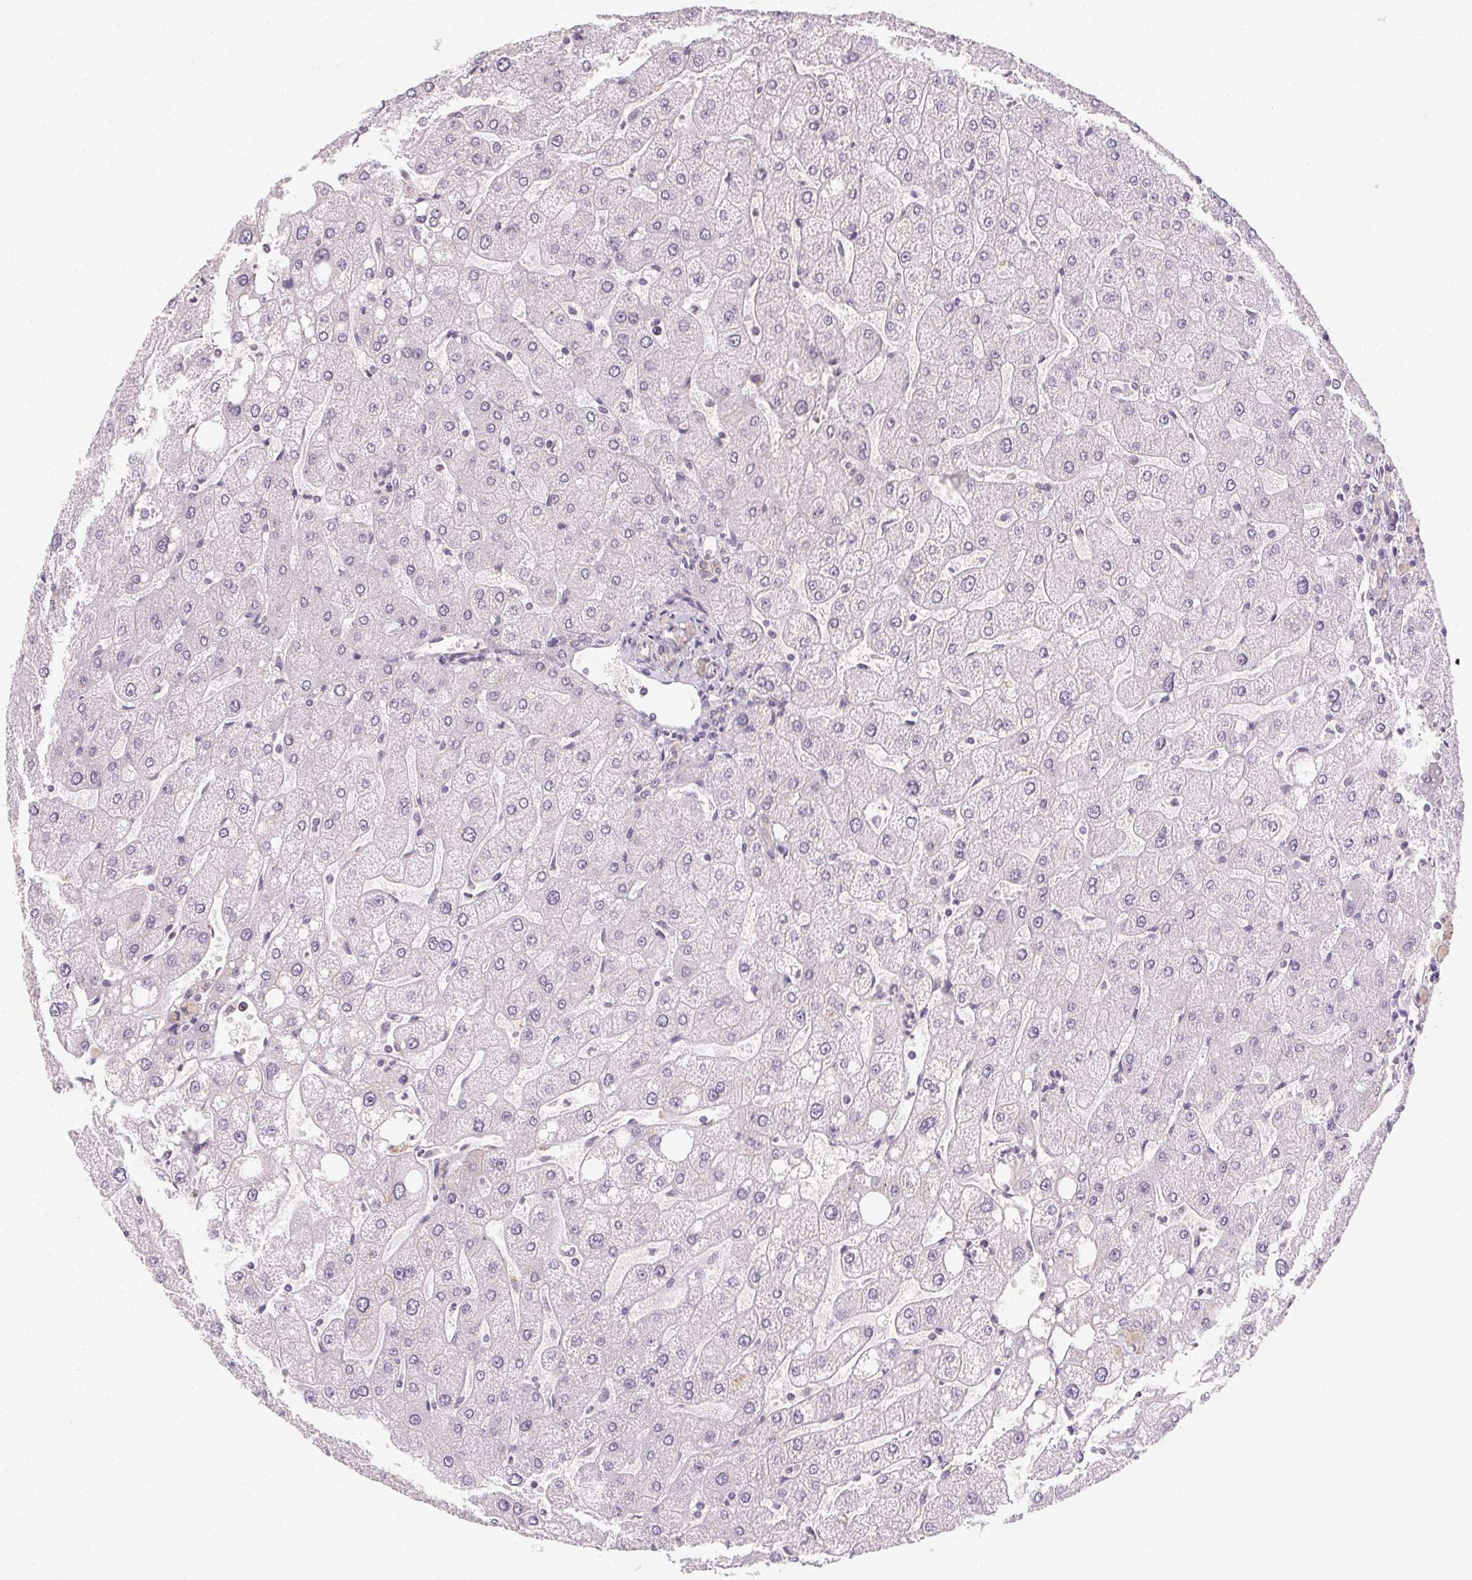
{"staining": {"intensity": "negative", "quantity": "none", "location": "none"}, "tissue": "liver", "cell_type": "Cholangiocytes", "image_type": "normal", "snomed": [{"axis": "morphology", "description": "Normal tissue, NOS"}, {"axis": "topography", "description": "Liver"}], "caption": "An immunohistochemistry (IHC) micrograph of unremarkable liver is shown. There is no staining in cholangiocytes of liver.", "gene": "PLA2G4F", "patient": {"sex": "male", "age": 67}}